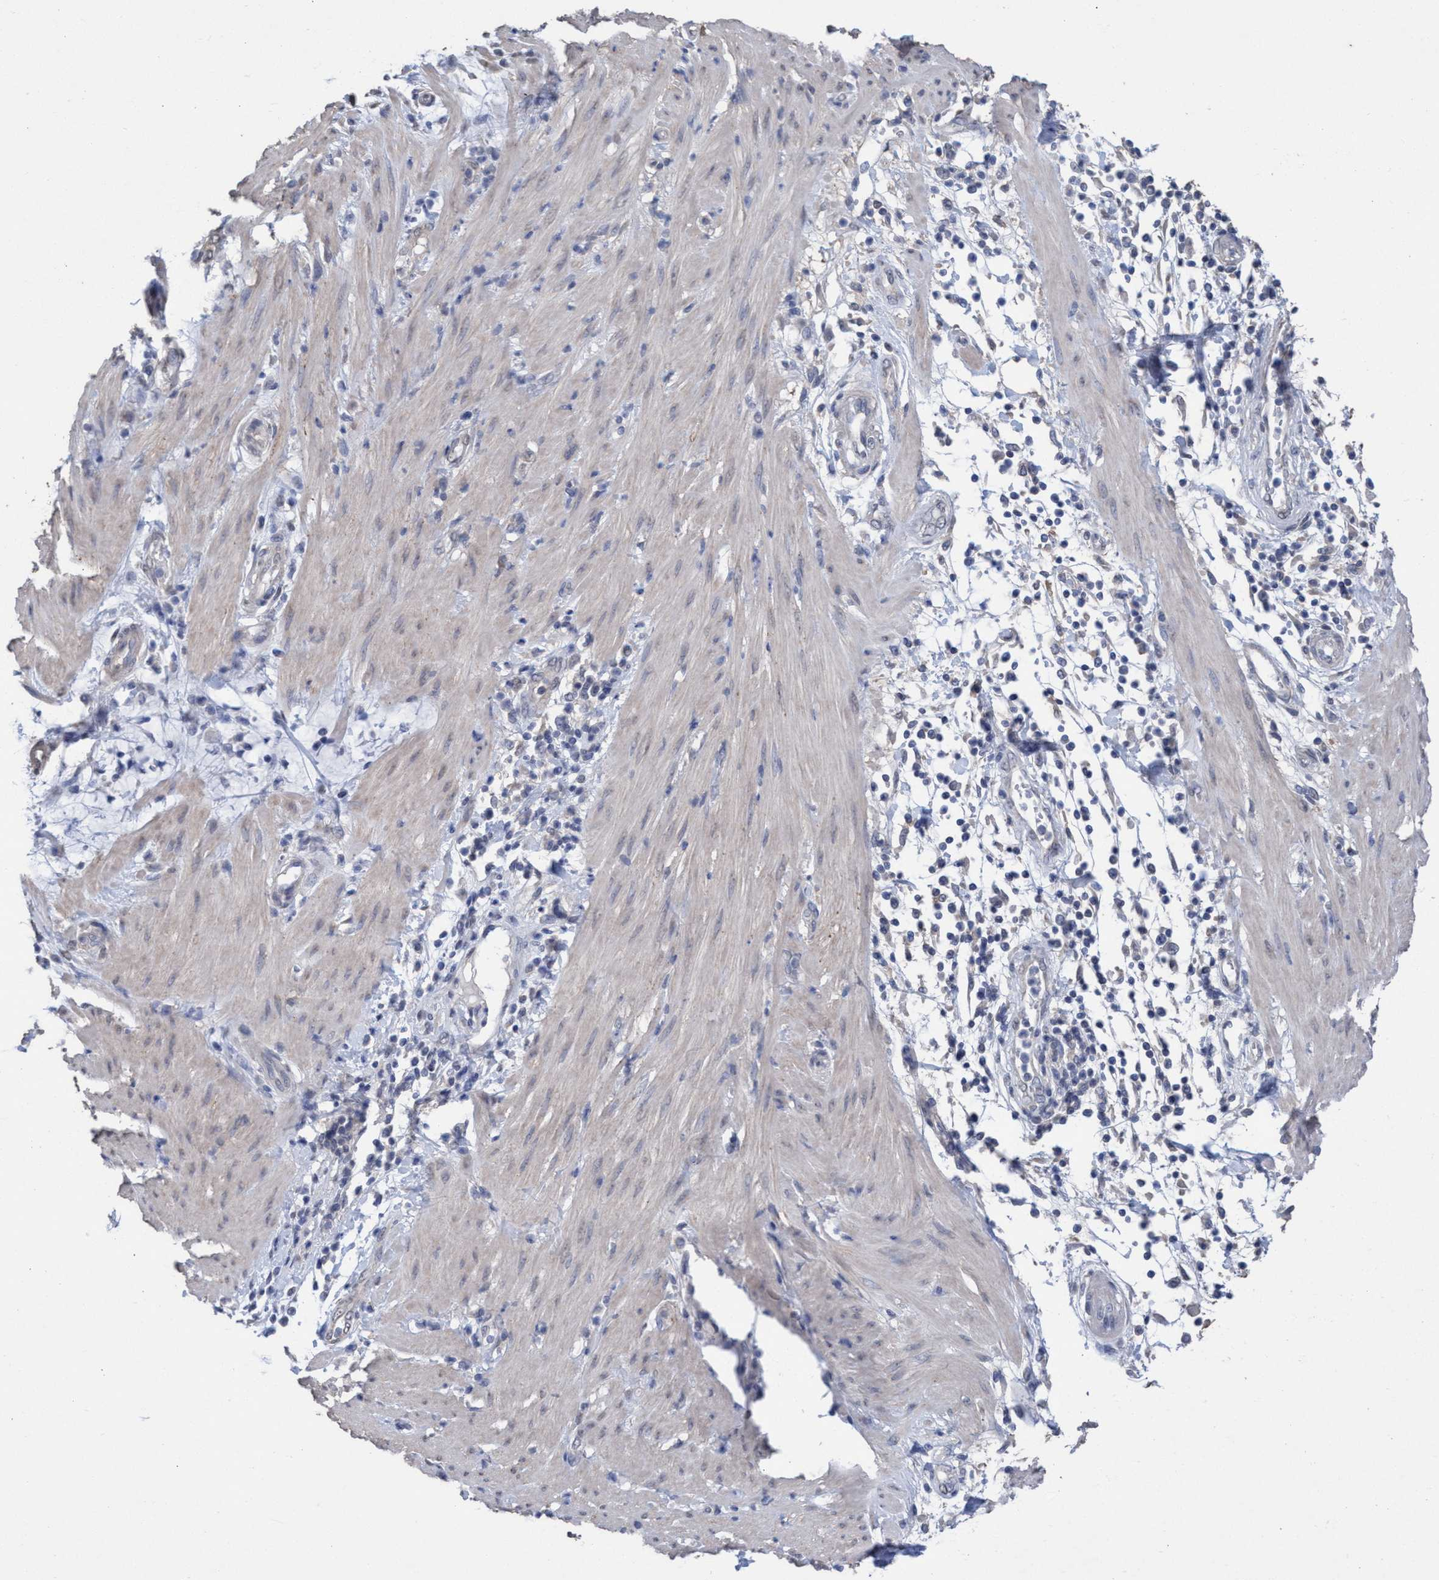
{"staining": {"intensity": "negative", "quantity": "none", "location": "none"}, "tissue": "pancreatic cancer", "cell_type": "Tumor cells", "image_type": "cancer", "snomed": [{"axis": "morphology", "description": "Adenocarcinoma, NOS"}, {"axis": "topography", "description": "Pancreas"}], "caption": "Immunohistochemistry image of neoplastic tissue: human pancreatic cancer stained with DAB exhibits no significant protein staining in tumor cells. (DAB (3,3'-diaminobenzidine) IHC, high magnification).", "gene": "GLOD4", "patient": {"sex": "female", "age": 70}}